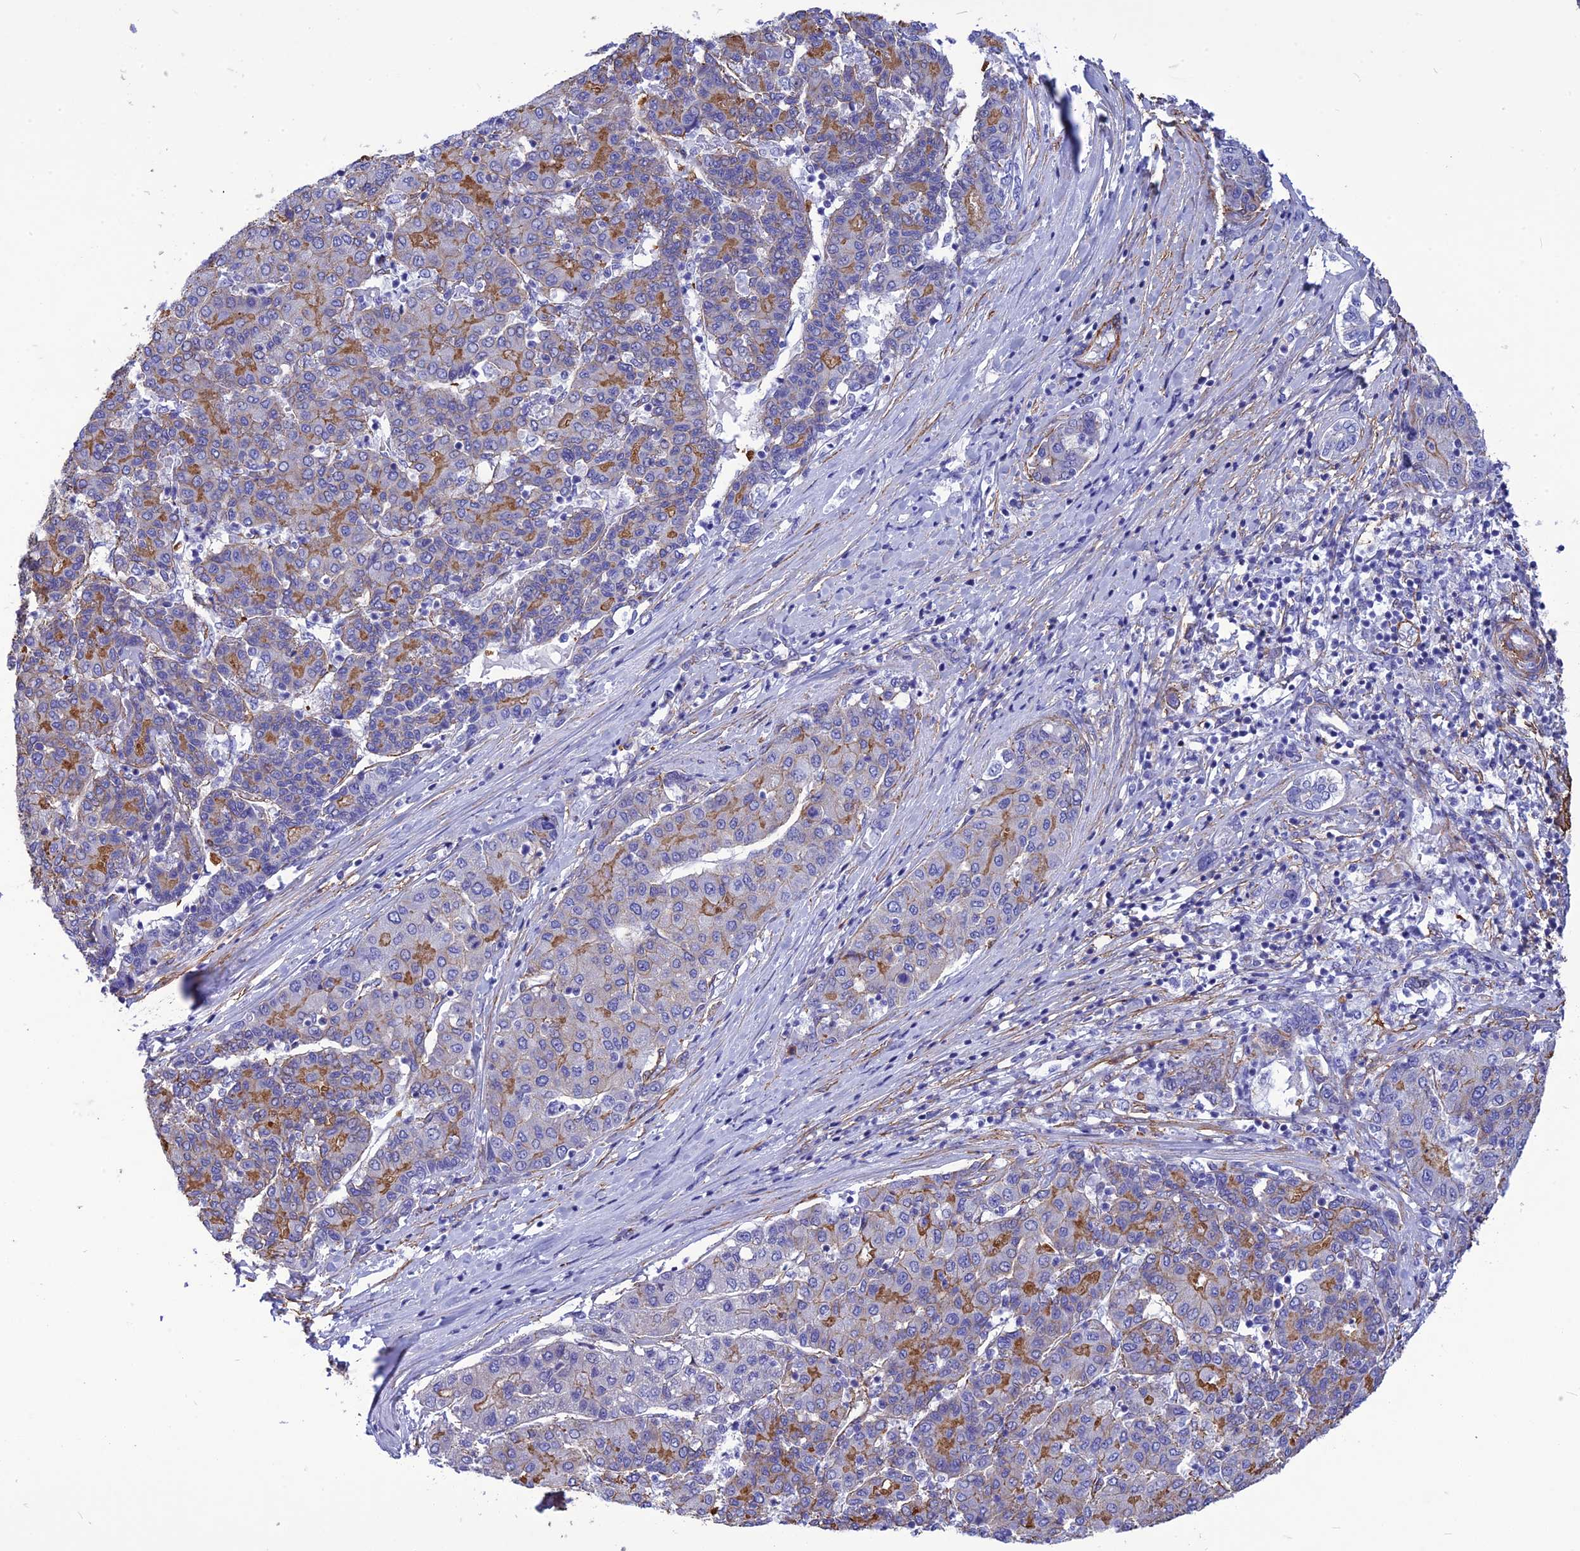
{"staining": {"intensity": "moderate", "quantity": "<25%", "location": "cytoplasmic/membranous"}, "tissue": "liver cancer", "cell_type": "Tumor cells", "image_type": "cancer", "snomed": [{"axis": "morphology", "description": "Carcinoma, Hepatocellular, NOS"}, {"axis": "topography", "description": "Liver"}], "caption": "Hepatocellular carcinoma (liver) was stained to show a protein in brown. There is low levels of moderate cytoplasmic/membranous expression in approximately <25% of tumor cells.", "gene": "NKD1", "patient": {"sex": "male", "age": 65}}